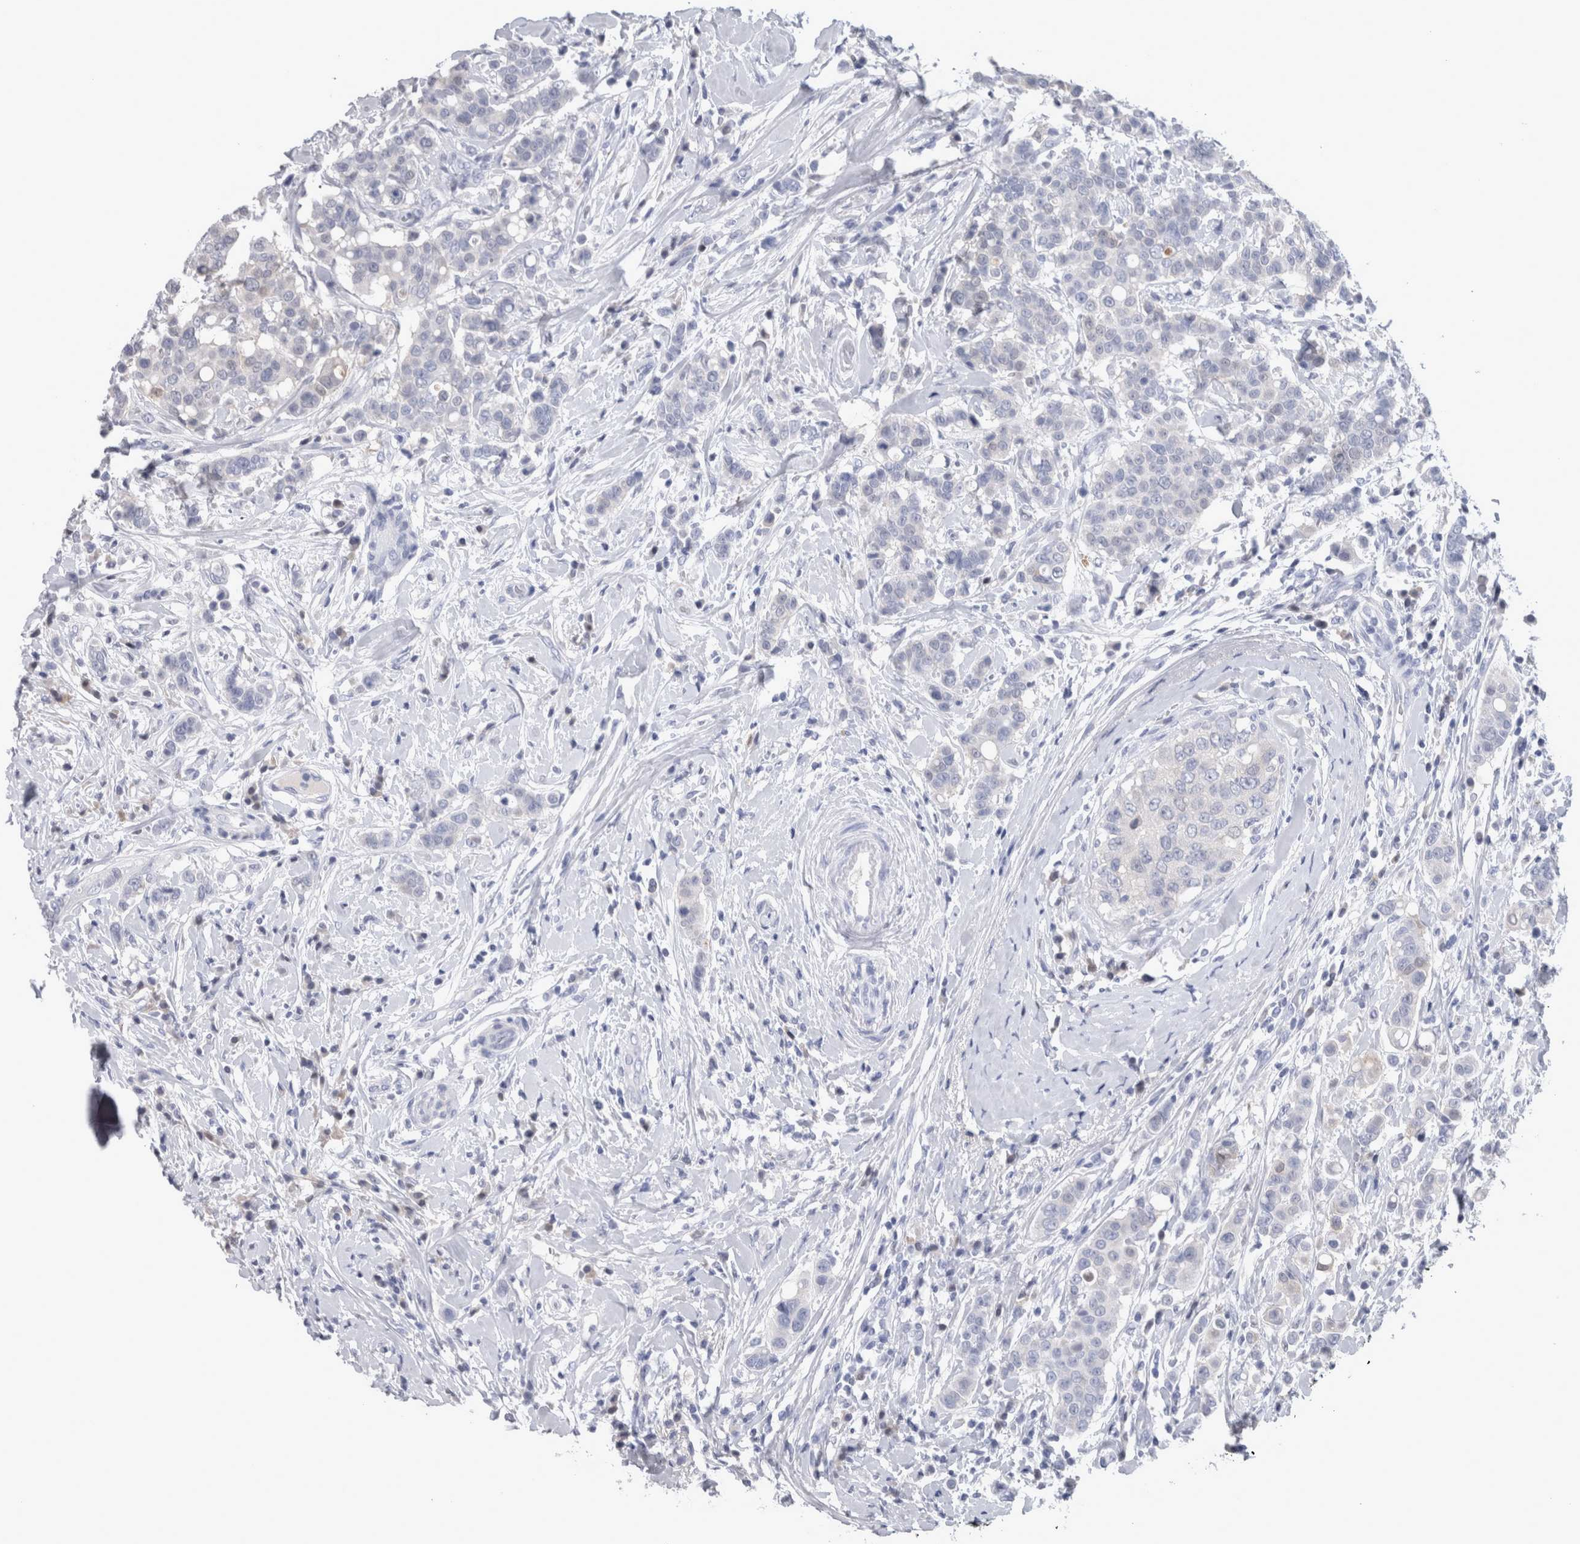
{"staining": {"intensity": "negative", "quantity": "none", "location": "none"}, "tissue": "breast cancer", "cell_type": "Tumor cells", "image_type": "cancer", "snomed": [{"axis": "morphology", "description": "Duct carcinoma"}, {"axis": "topography", "description": "Breast"}], "caption": "Breast cancer was stained to show a protein in brown. There is no significant staining in tumor cells.", "gene": "CA8", "patient": {"sex": "female", "age": 27}}